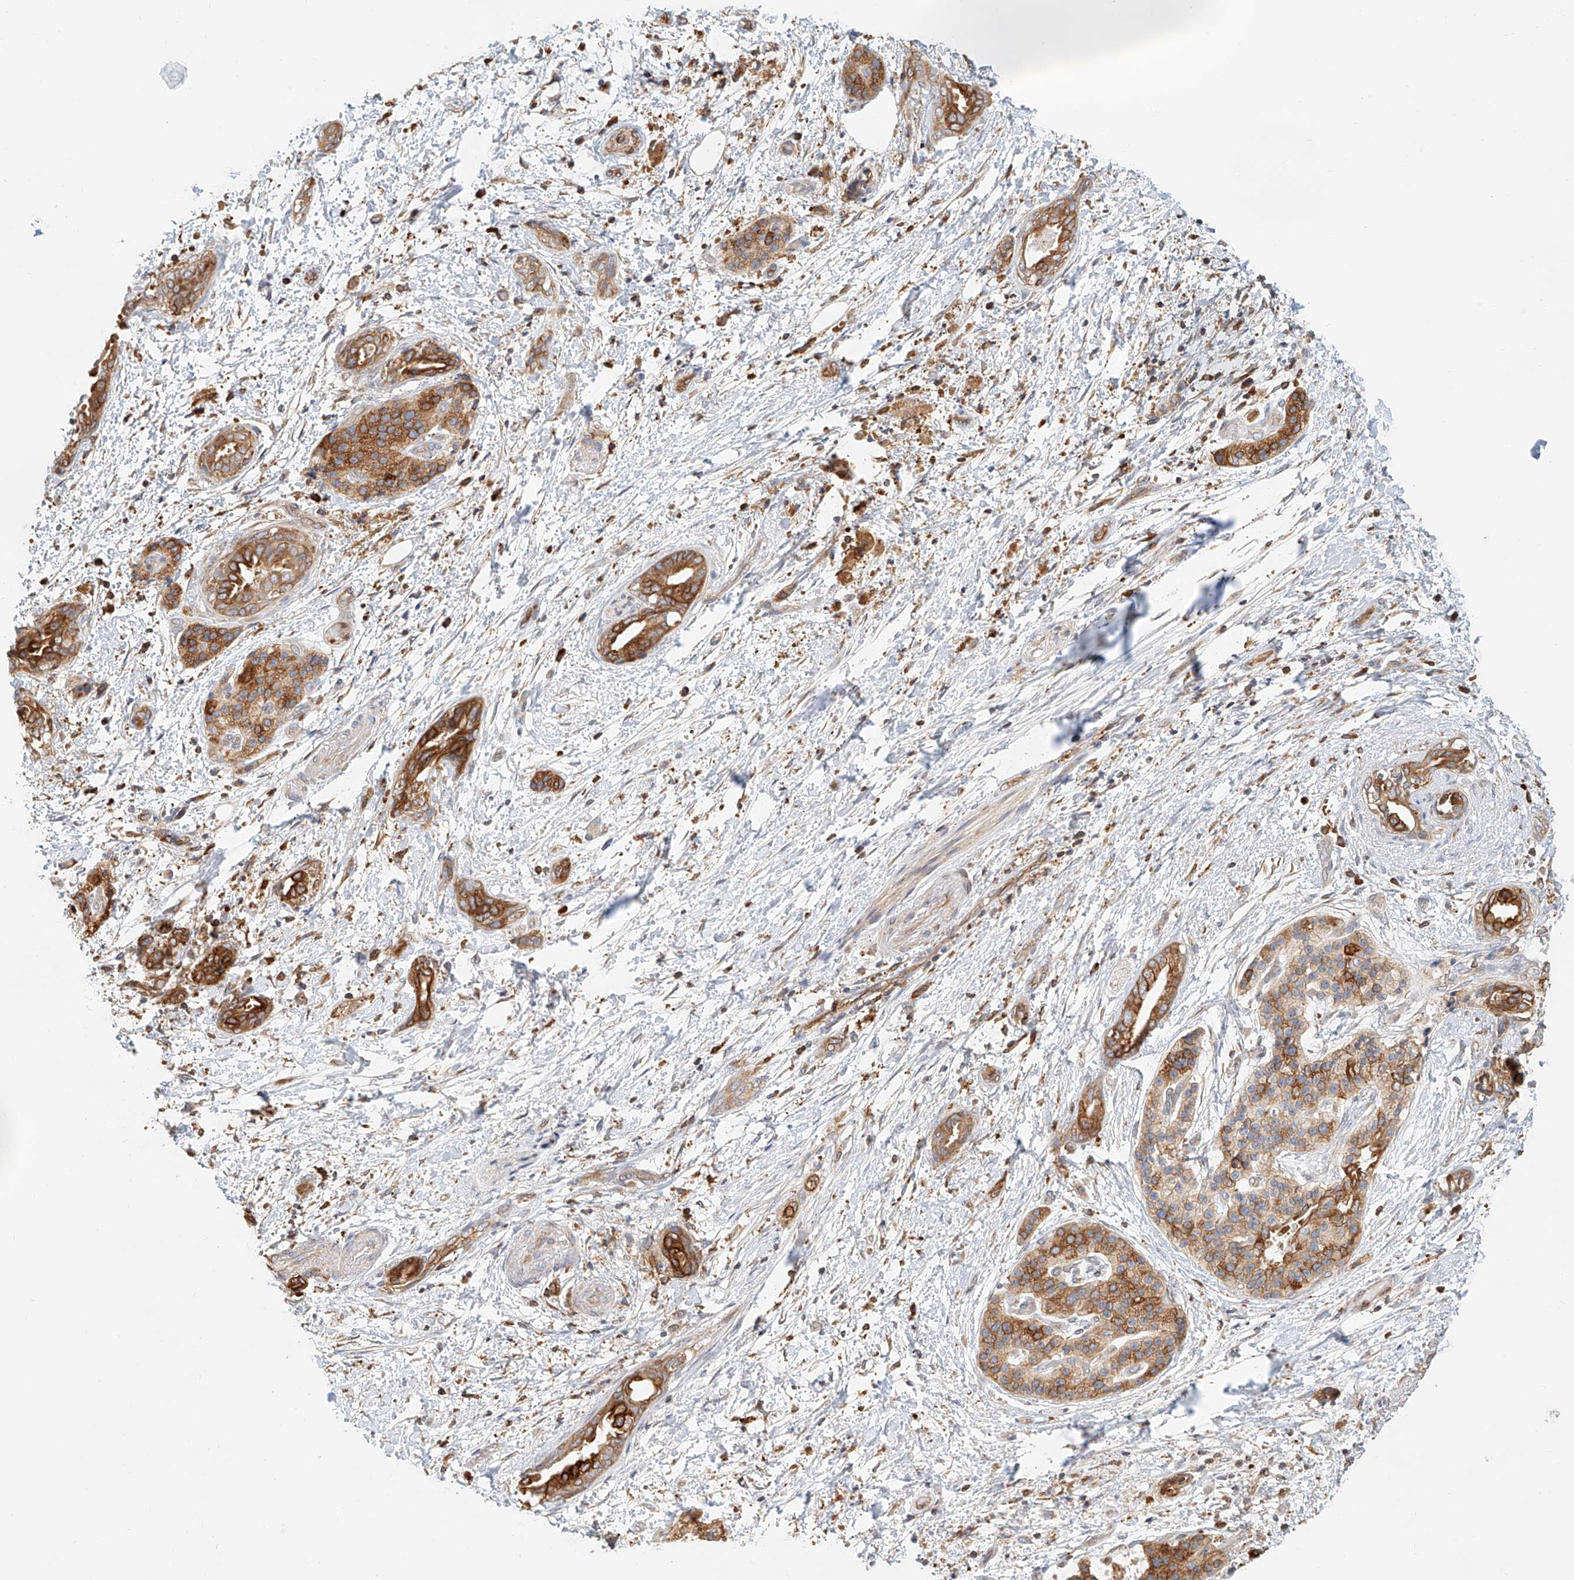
{"staining": {"intensity": "moderate", "quantity": ">75%", "location": "cytoplasmic/membranous"}, "tissue": "pancreatic cancer", "cell_type": "Tumor cells", "image_type": "cancer", "snomed": [{"axis": "morphology", "description": "Normal tissue, NOS"}, {"axis": "morphology", "description": "Adenocarcinoma, NOS"}, {"axis": "topography", "description": "Pancreas"}, {"axis": "topography", "description": "Peripheral nerve tissue"}], "caption": "Immunohistochemistry image of human pancreatic cancer stained for a protein (brown), which exhibits medium levels of moderate cytoplasmic/membranous positivity in approximately >75% of tumor cells.", "gene": "DHRS7", "patient": {"sex": "female", "age": 63}}